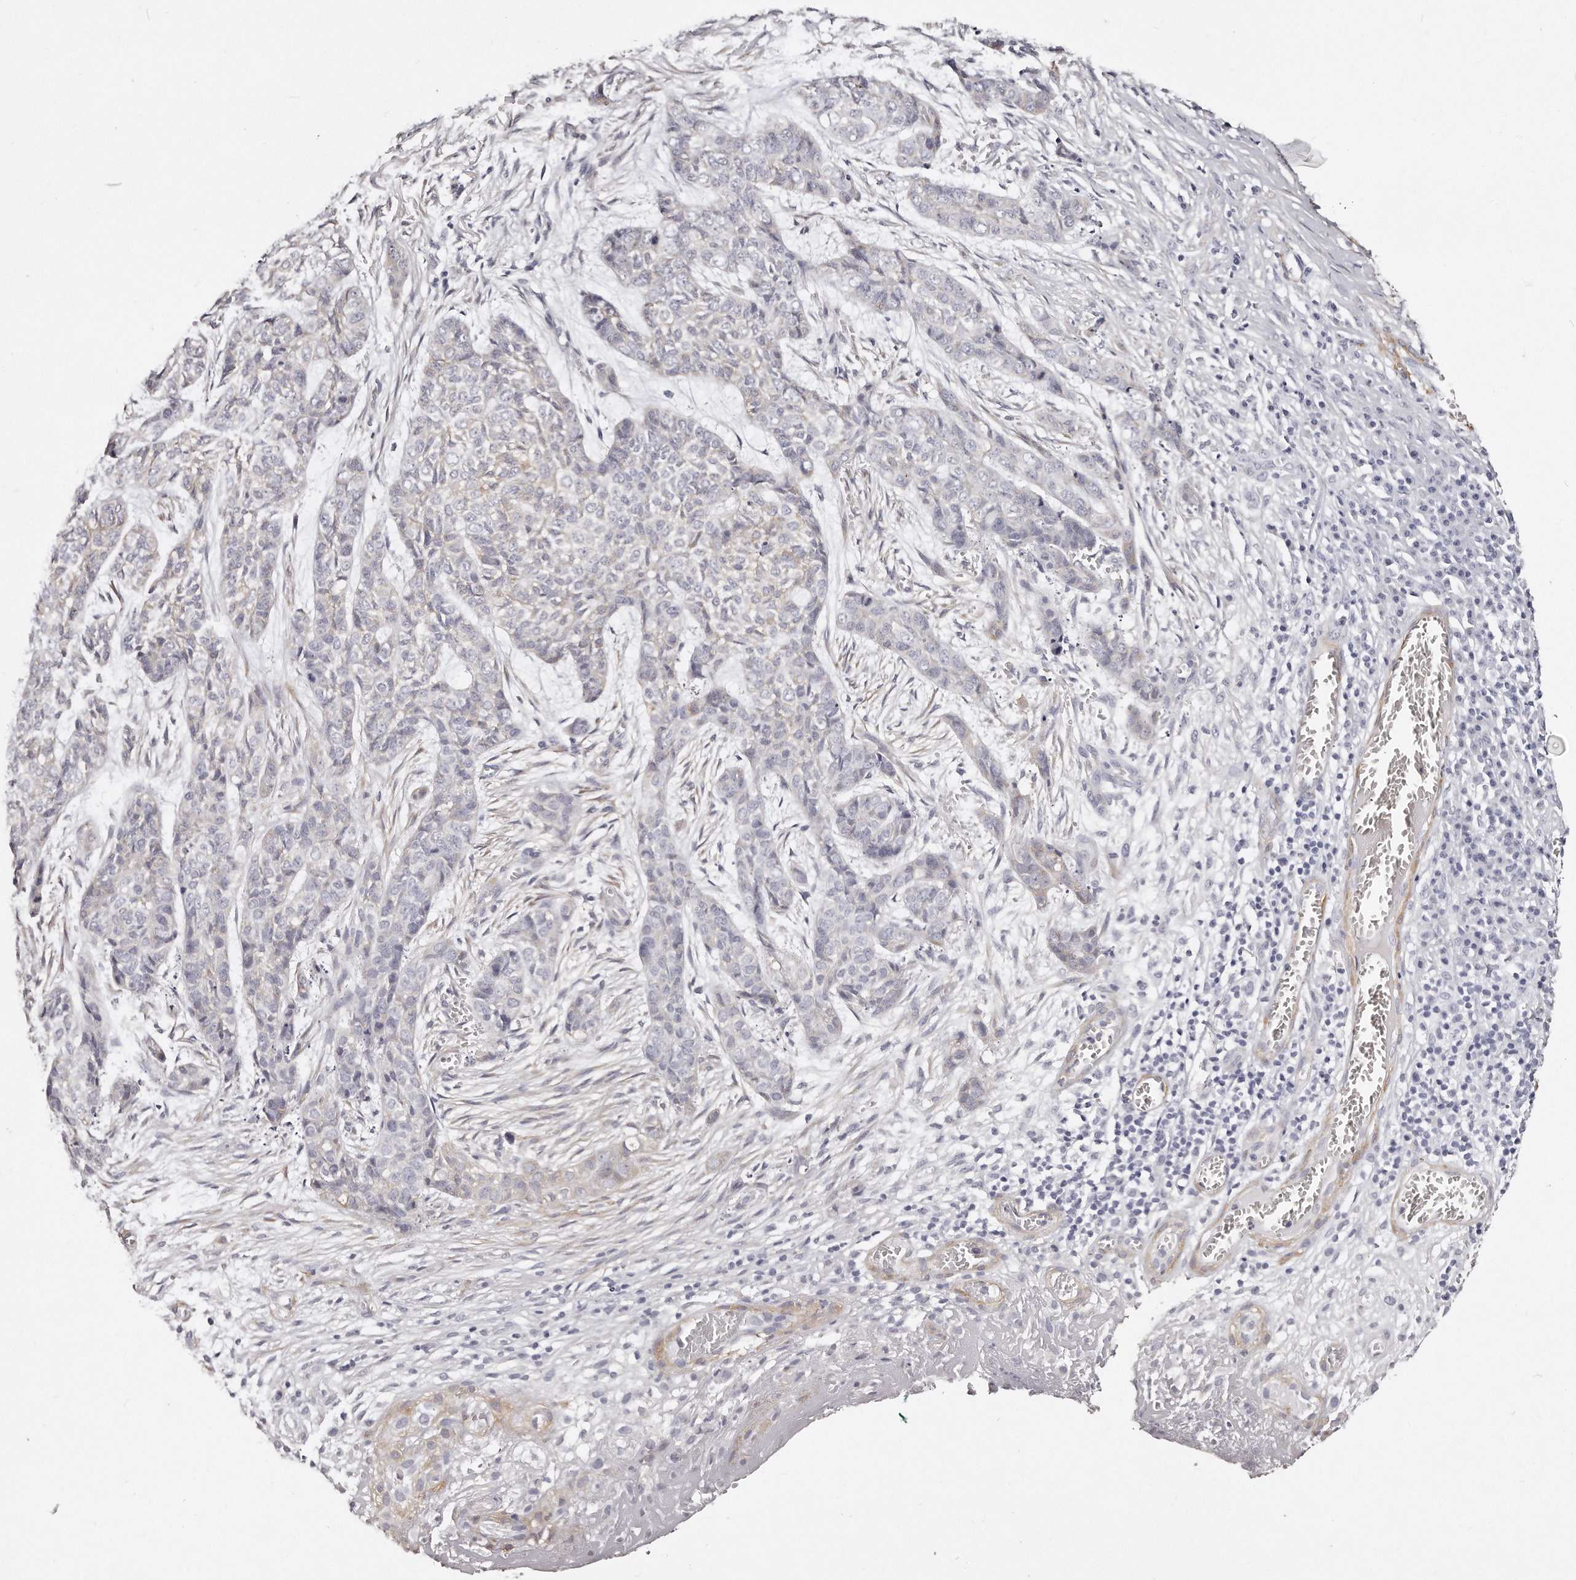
{"staining": {"intensity": "negative", "quantity": "none", "location": "none"}, "tissue": "skin cancer", "cell_type": "Tumor cells", "image_type": "cancer", "snomed": [{"axis": "morphology", "description": "Basal cell carcinoma"}, {"axis": "topography", "description": "Skin"}], "caption": "There is no significant staining in tumor cells of skin basal cell carcinoma.", "gene": "LMOD1", "patient": {"sex": "female", "age": 64}}